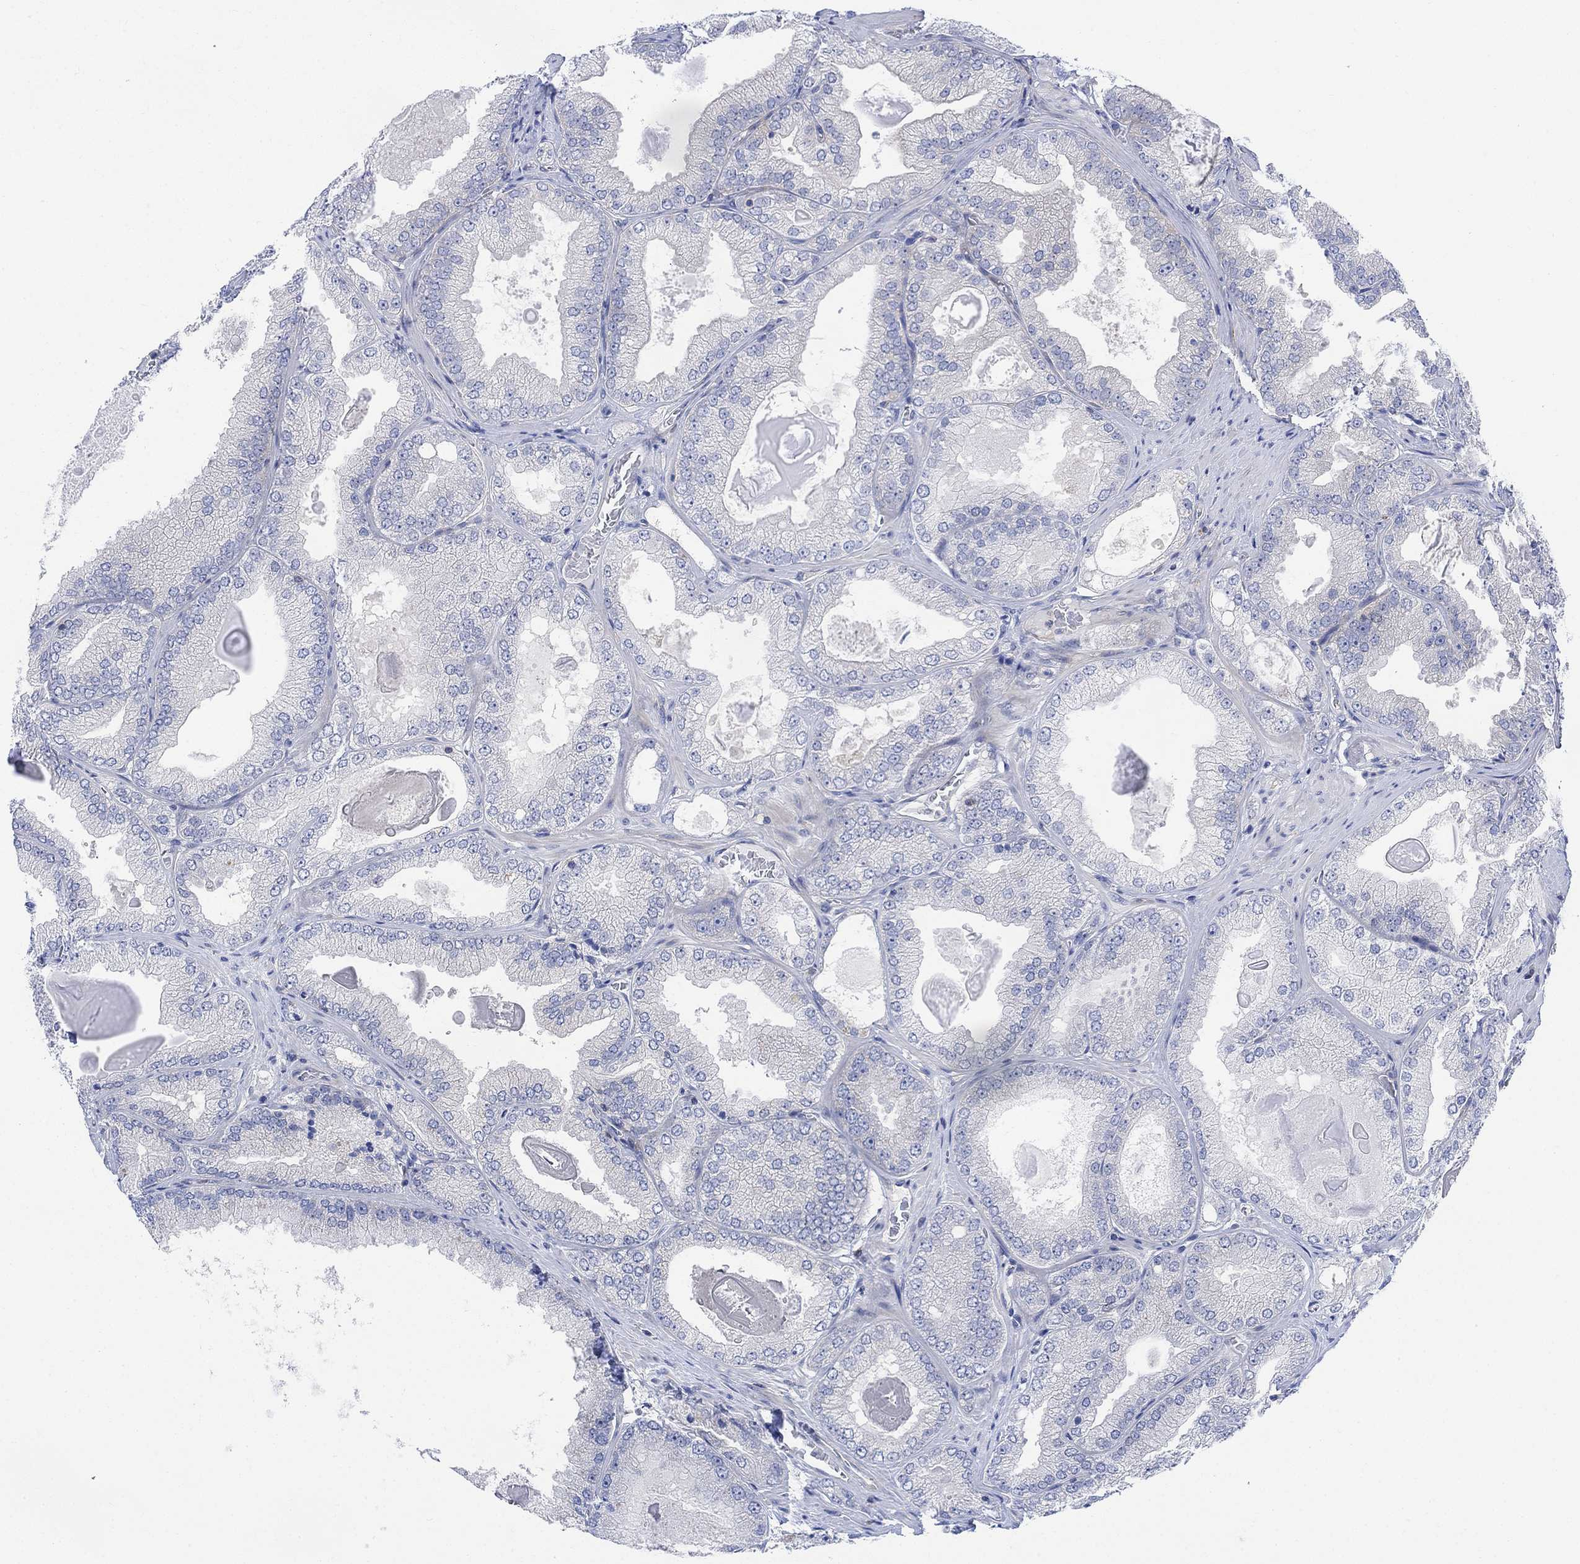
{"staining": {"intensity": "negative", "quantity": "none", "location": "none"}, "tissue": "prostate cancer", "cell_type": "Tumor cells", "image_type": "cancer", "snomed": [{"axis": "morphology", "description": "Adenocarcinoma, Low grade"}, {"axis": "topography", "description": "Prostate"}], "caption": "Immunohistochemical staining of prostate cancer (adenocarcinoma (low-grade)) shows no significant staining in tumor cells.", "gene": "ARSK", "patient": {"sex": "male", "age": 72}}